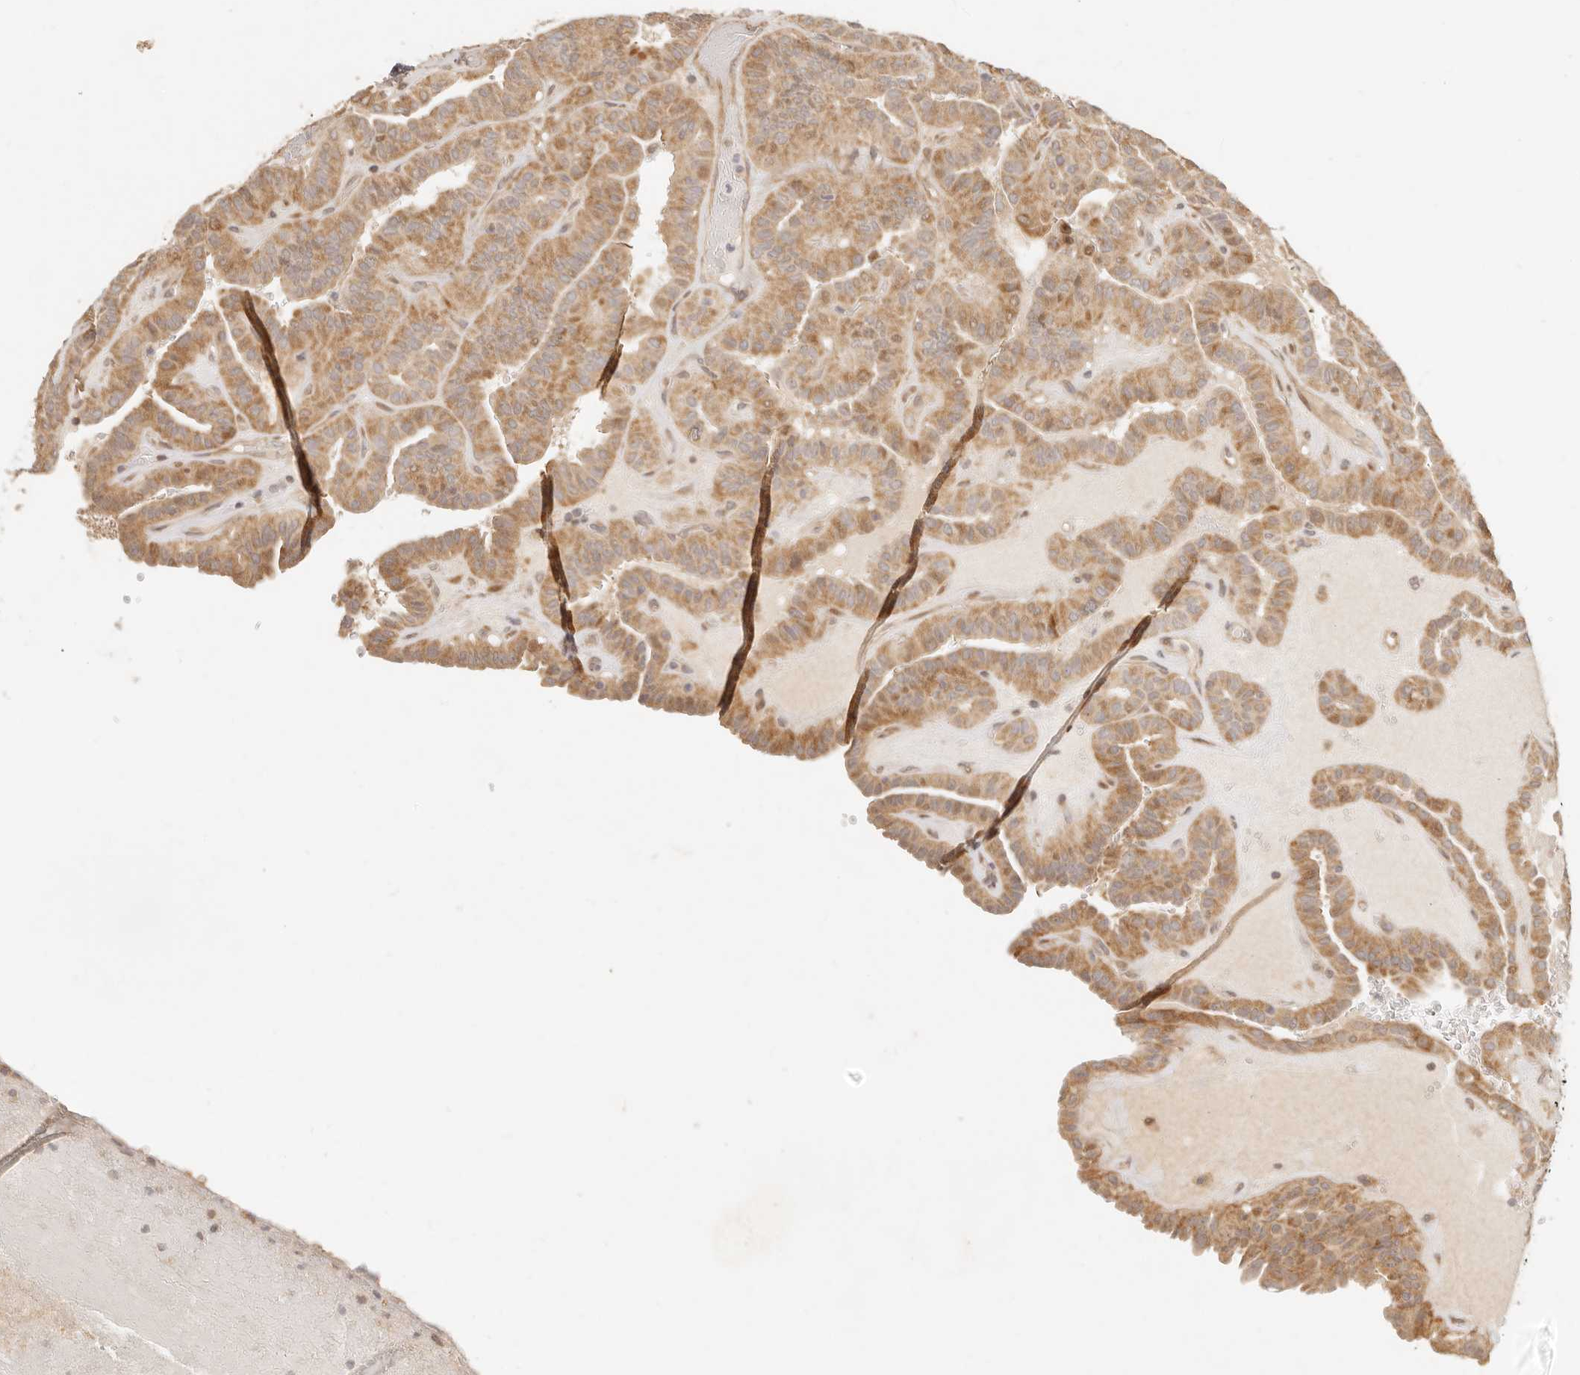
{"staining": {"intensity": "moderate", "quantity": ">75%", "location": "cytoplasmic/membranous"}, "tissue": "thyroid cancer", "cell_type": "Tumor cells", "image_type": "cancer", "snomed": [{"axis": "morphology", "description": "Papillary adenocarcinoma, NOS"}, {"axis": "topography", "description": "Thyroid gland"}], "caption": "Thyroid papillary adenocarcinoma stained with a brown dye shows moderate cytoplasmic/membranous positive positivity in approximately >75% of tumor cells.", "gene": "TIMM17A", "patient": {"sex": "male", "age": 77}}